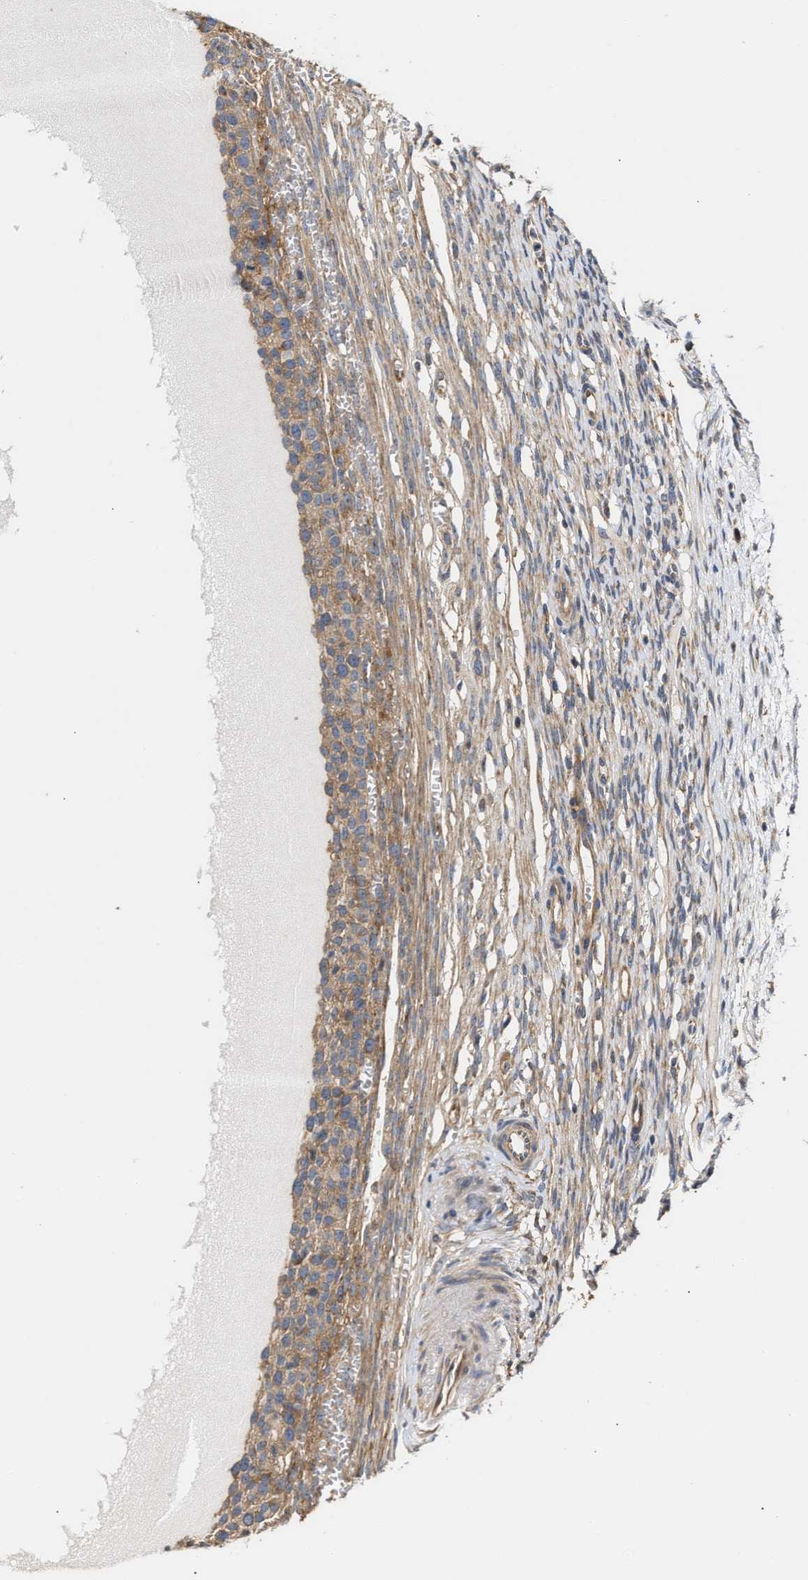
{"staining": {"intensity": "moderate", "quantity": "25%-75%", "location": "cytoplasmic/membranous"}, "tissue": "ovary", "cell_type": "Follicle cells", "image_type": "normal", "snomed": [{"axis": "morphology", "description": "Normal tissue, NOS"}, {"axis": "topography", "description": "Ovary"}], "caption": "DAB immunohistochemical staining of normal human ovary displays moderate cytoplasmic/membranous protein staining in approximately 25%-75% of follicle cells.", "gene": "CLIP2", "patient": {"sex": "female", "age": 33}}